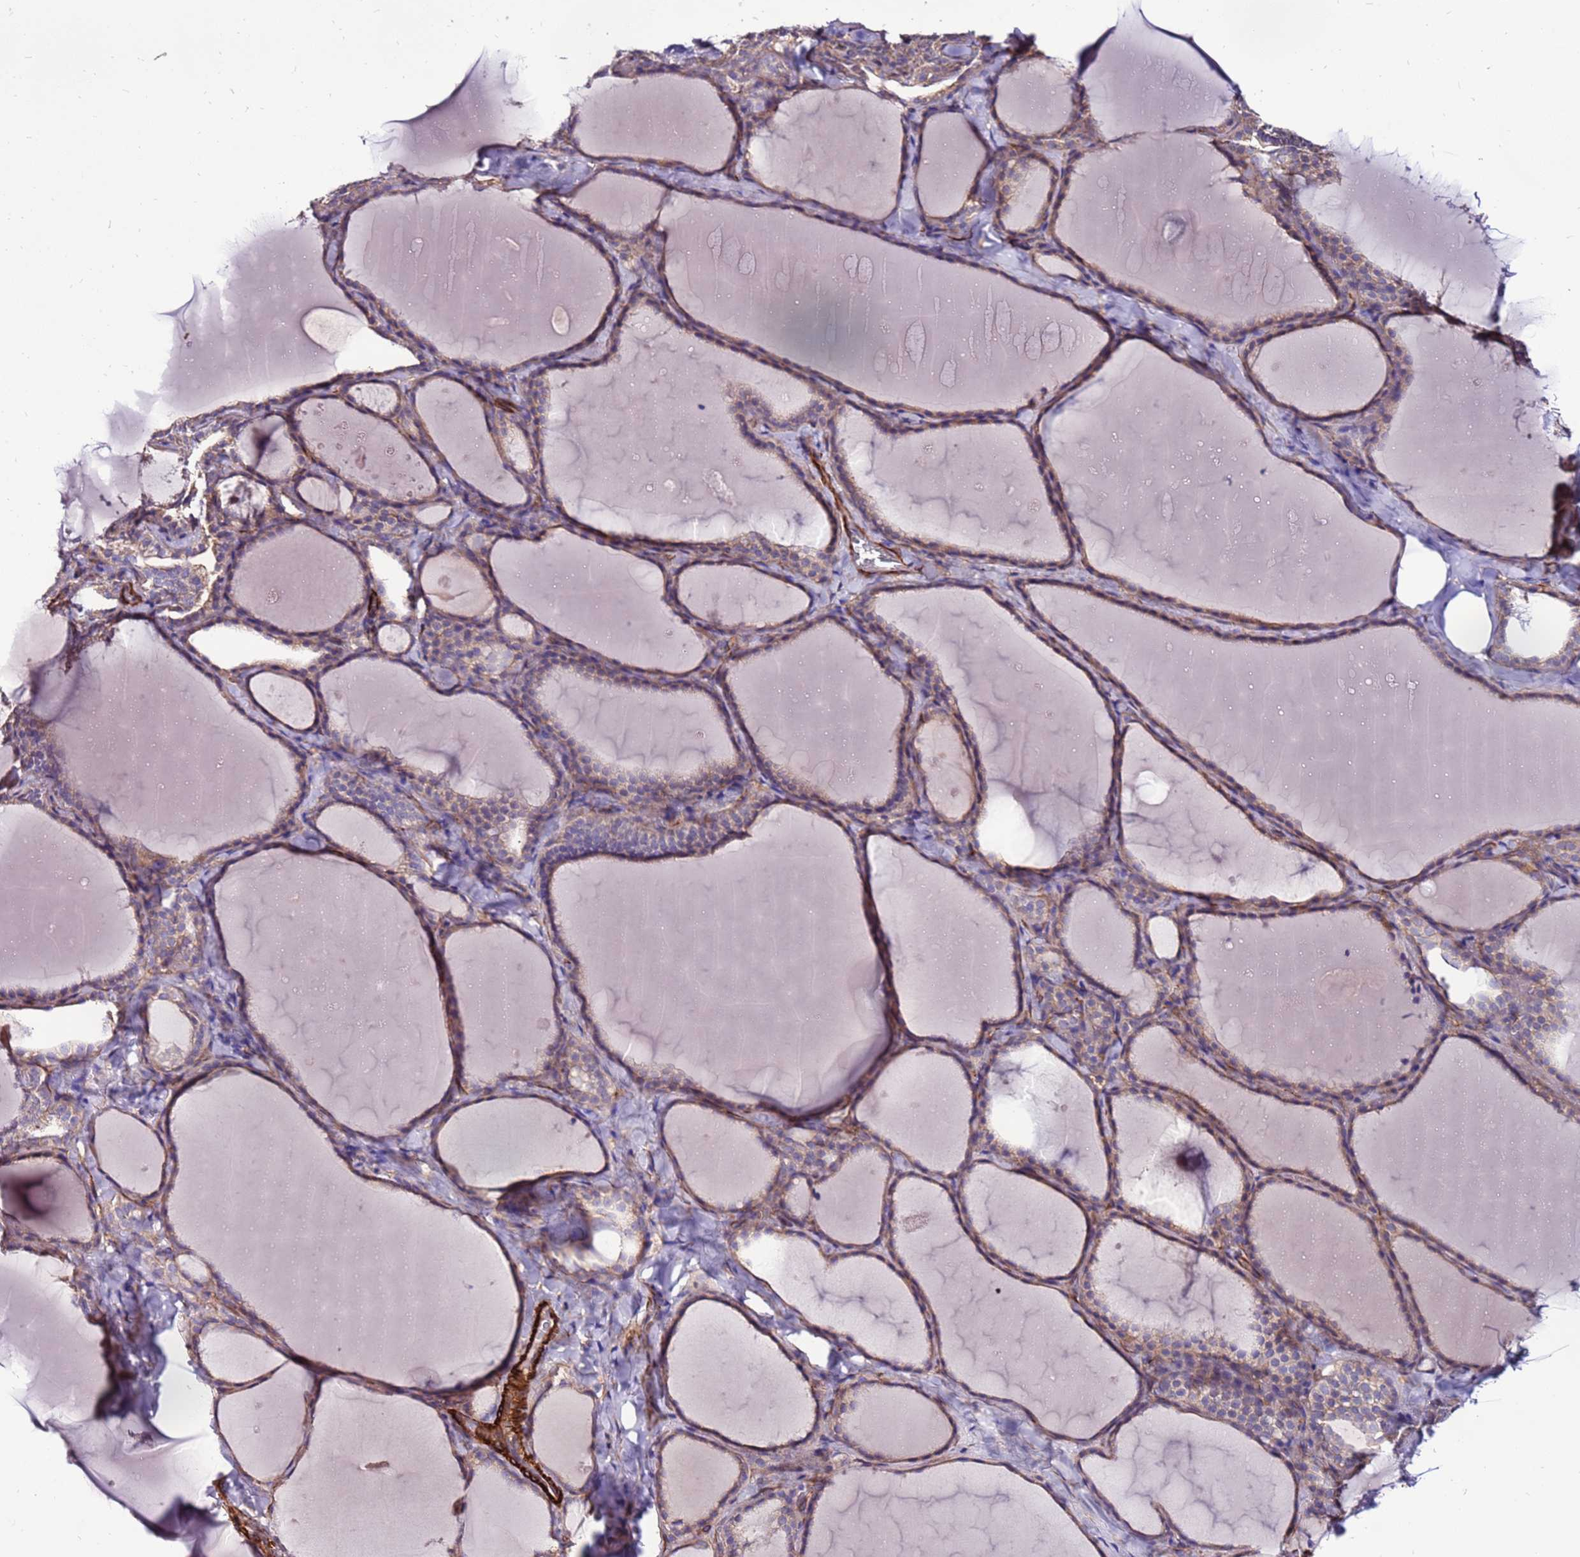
{"staining": {"intensity": "weak", "quantity": ">75%", "location": "cytoplasmic/membranous"}, "tissue": "thyroid gland", "cell_type": "Glandular cells", "image_type": "normal", "snomed": [{"axis": "morphology", "description": "Normal tissue, NOS"}, {"axis": "topography", "description": "Thyroid gland"}], "caption": "This is an image of immunohistochemistry staining of unremarkable thyroid gland, which shows weak staining in the cytoplasmic/membranous of glandular cells.", "gene": "EI24", "patient": {"sex": "female", "age": 22}}